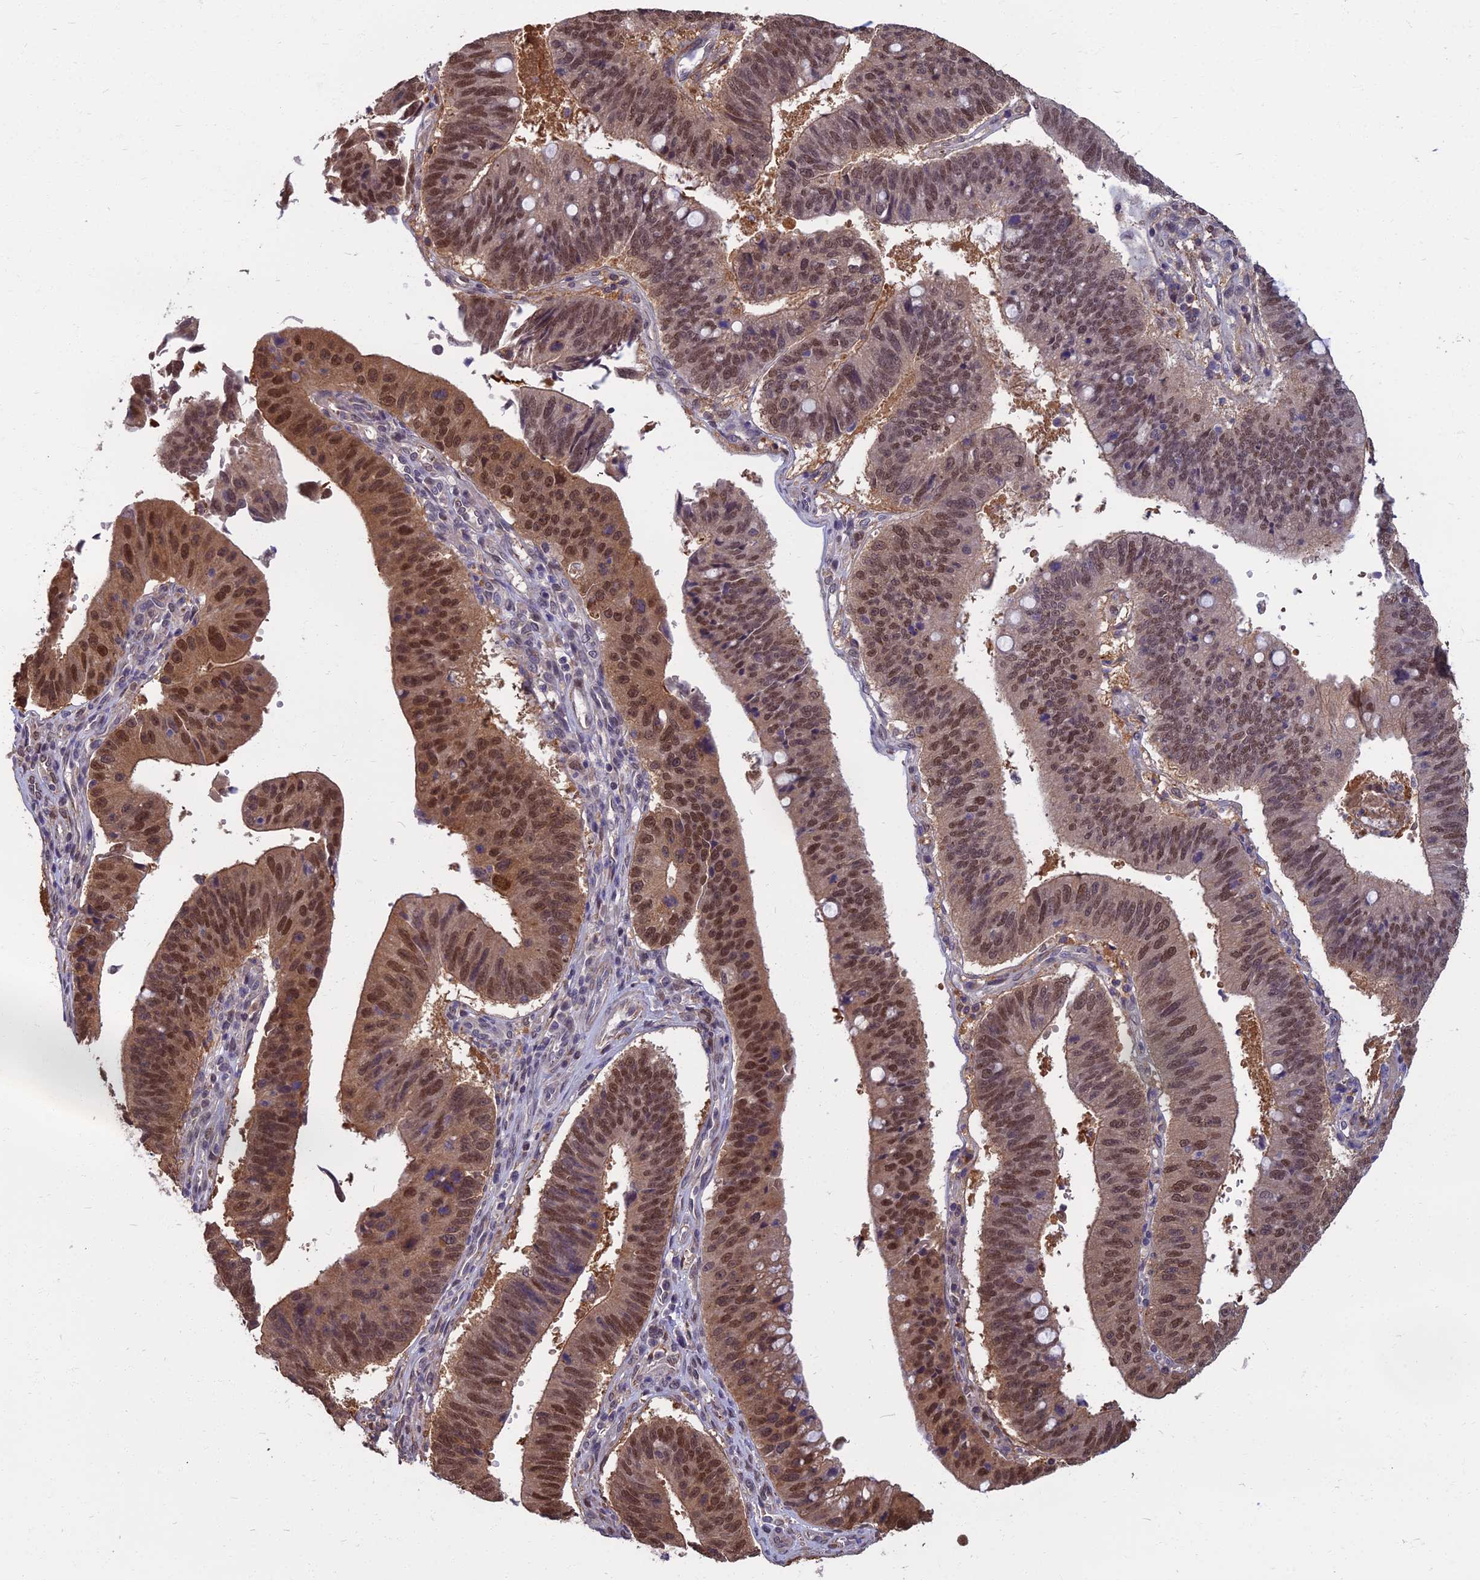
{"staining": {"intensity": "moderate", "quantity": ">75%", "location": "nuclear"}, "tissue": "stomach cancer", "cell_type": "Tumor cells", "image_type": "cancer", "snomed": [{"axis": "morphology", "description": "Adenocarcinoma, NOS"}, {"axis": "topography", "description": "Stomach"}], "caption": "DAB immunohistochemical staining of stomach cancer exhibits moderate nuclear protein expression in approximately >75% of tumor cells. Nuclei are stained in blue.", "gene": "NR4A3", "patient": {"sex": "male", "age": 59}}